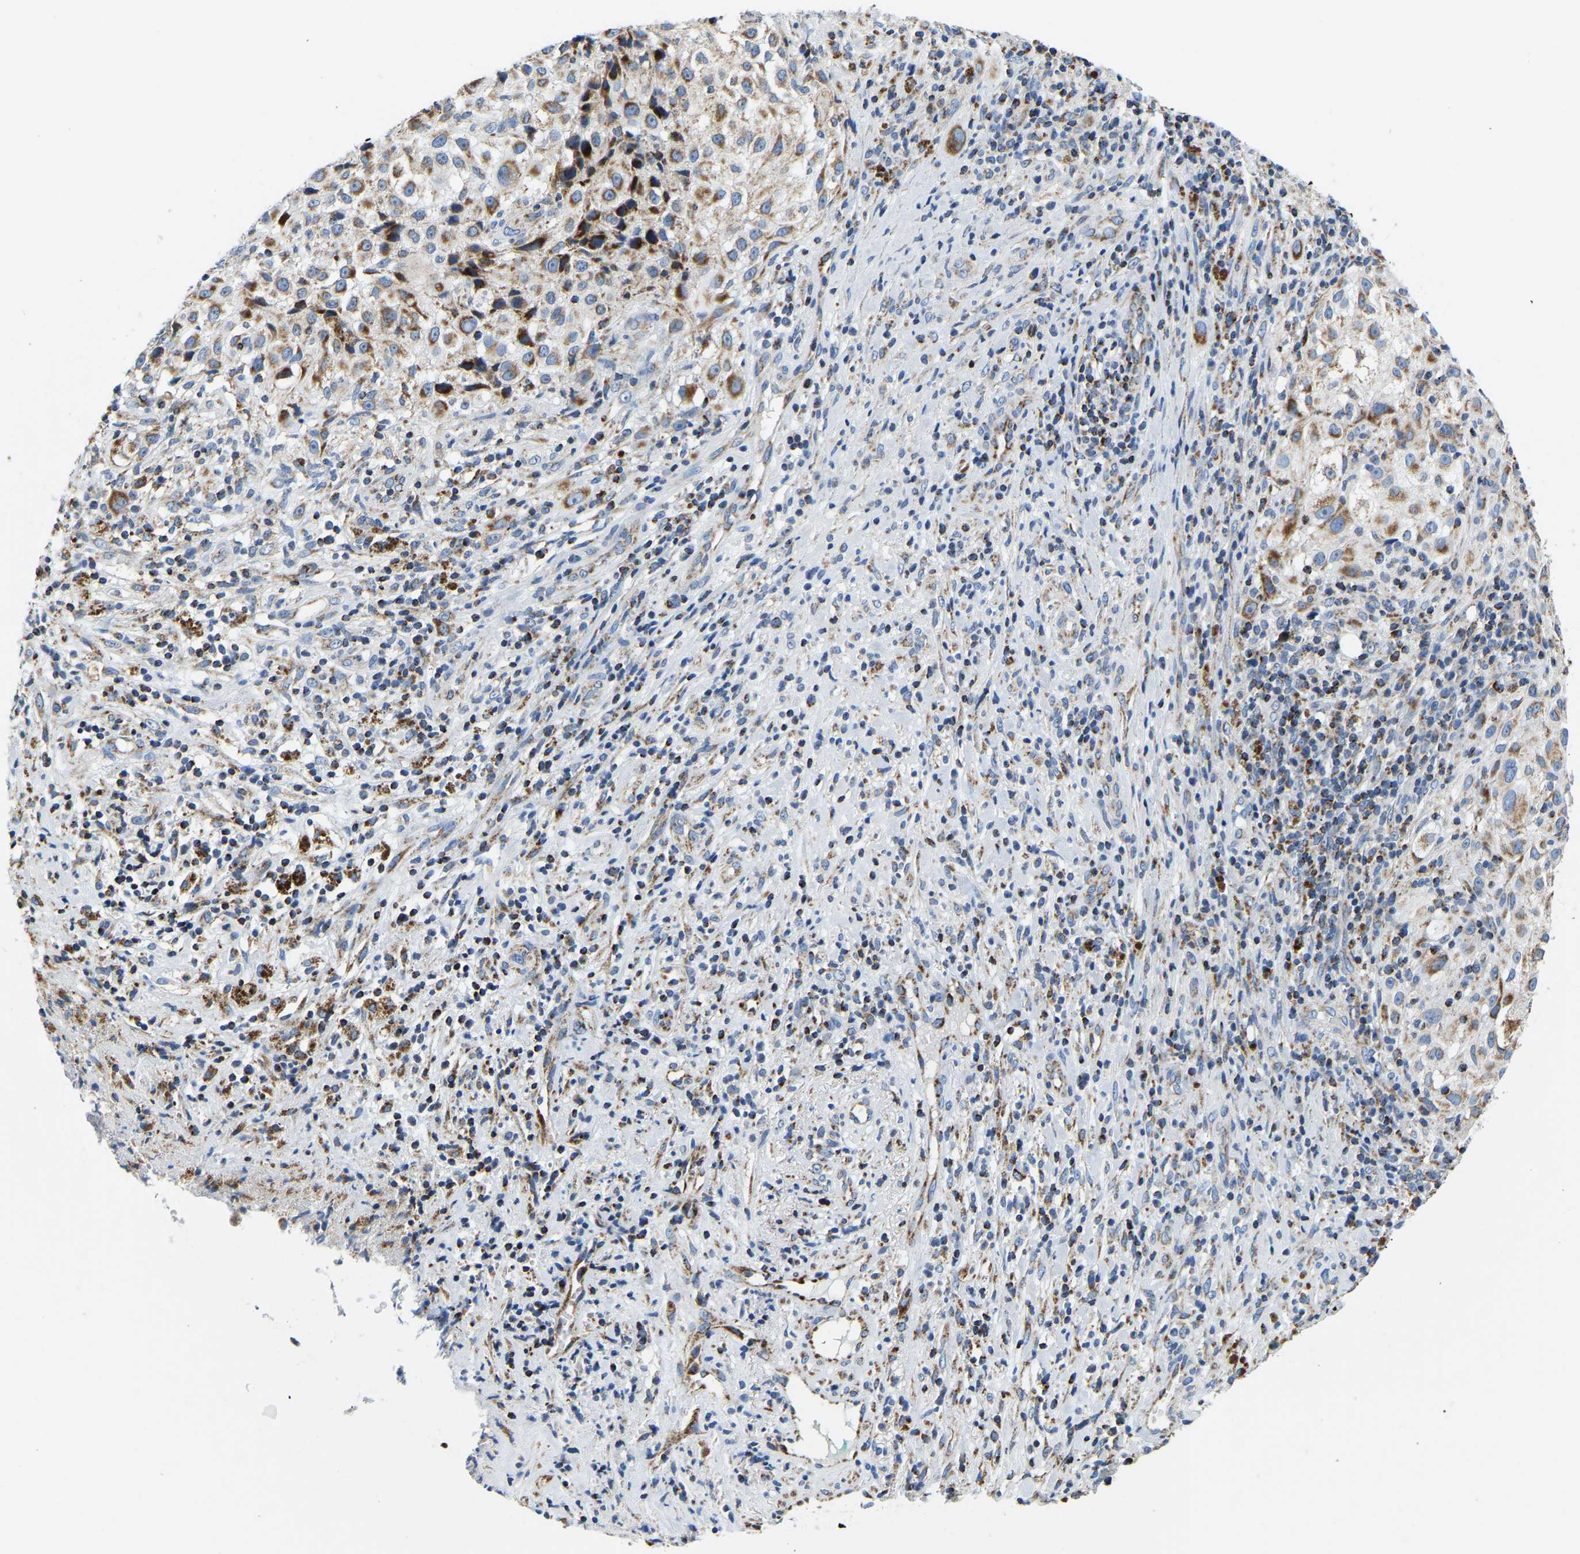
{"staining": {"intensity": "moderate", "quantity": ">75%", "location": "cytoplasmic/membranous"}, "tissue": "melanoma", "cell_type": "Tumor cells", "image_type": "cancer", "snomed": [{"axis": "morphology", "description": "Necrosis, NOS"}, {"axis": "morphology", "description": "Malignant melanoma, NOS"}, {"axis": "topography", "description": "Skin"}], "caption": "IHC photomicrograph of melanoma stained for a protein (brown), which displays medium levels of moderate cytoplasmic/membranous positivity in approximately >75% of tumor cells.", "gene": "SFXN1", "patient": {"sex": "female", "age": 87}}